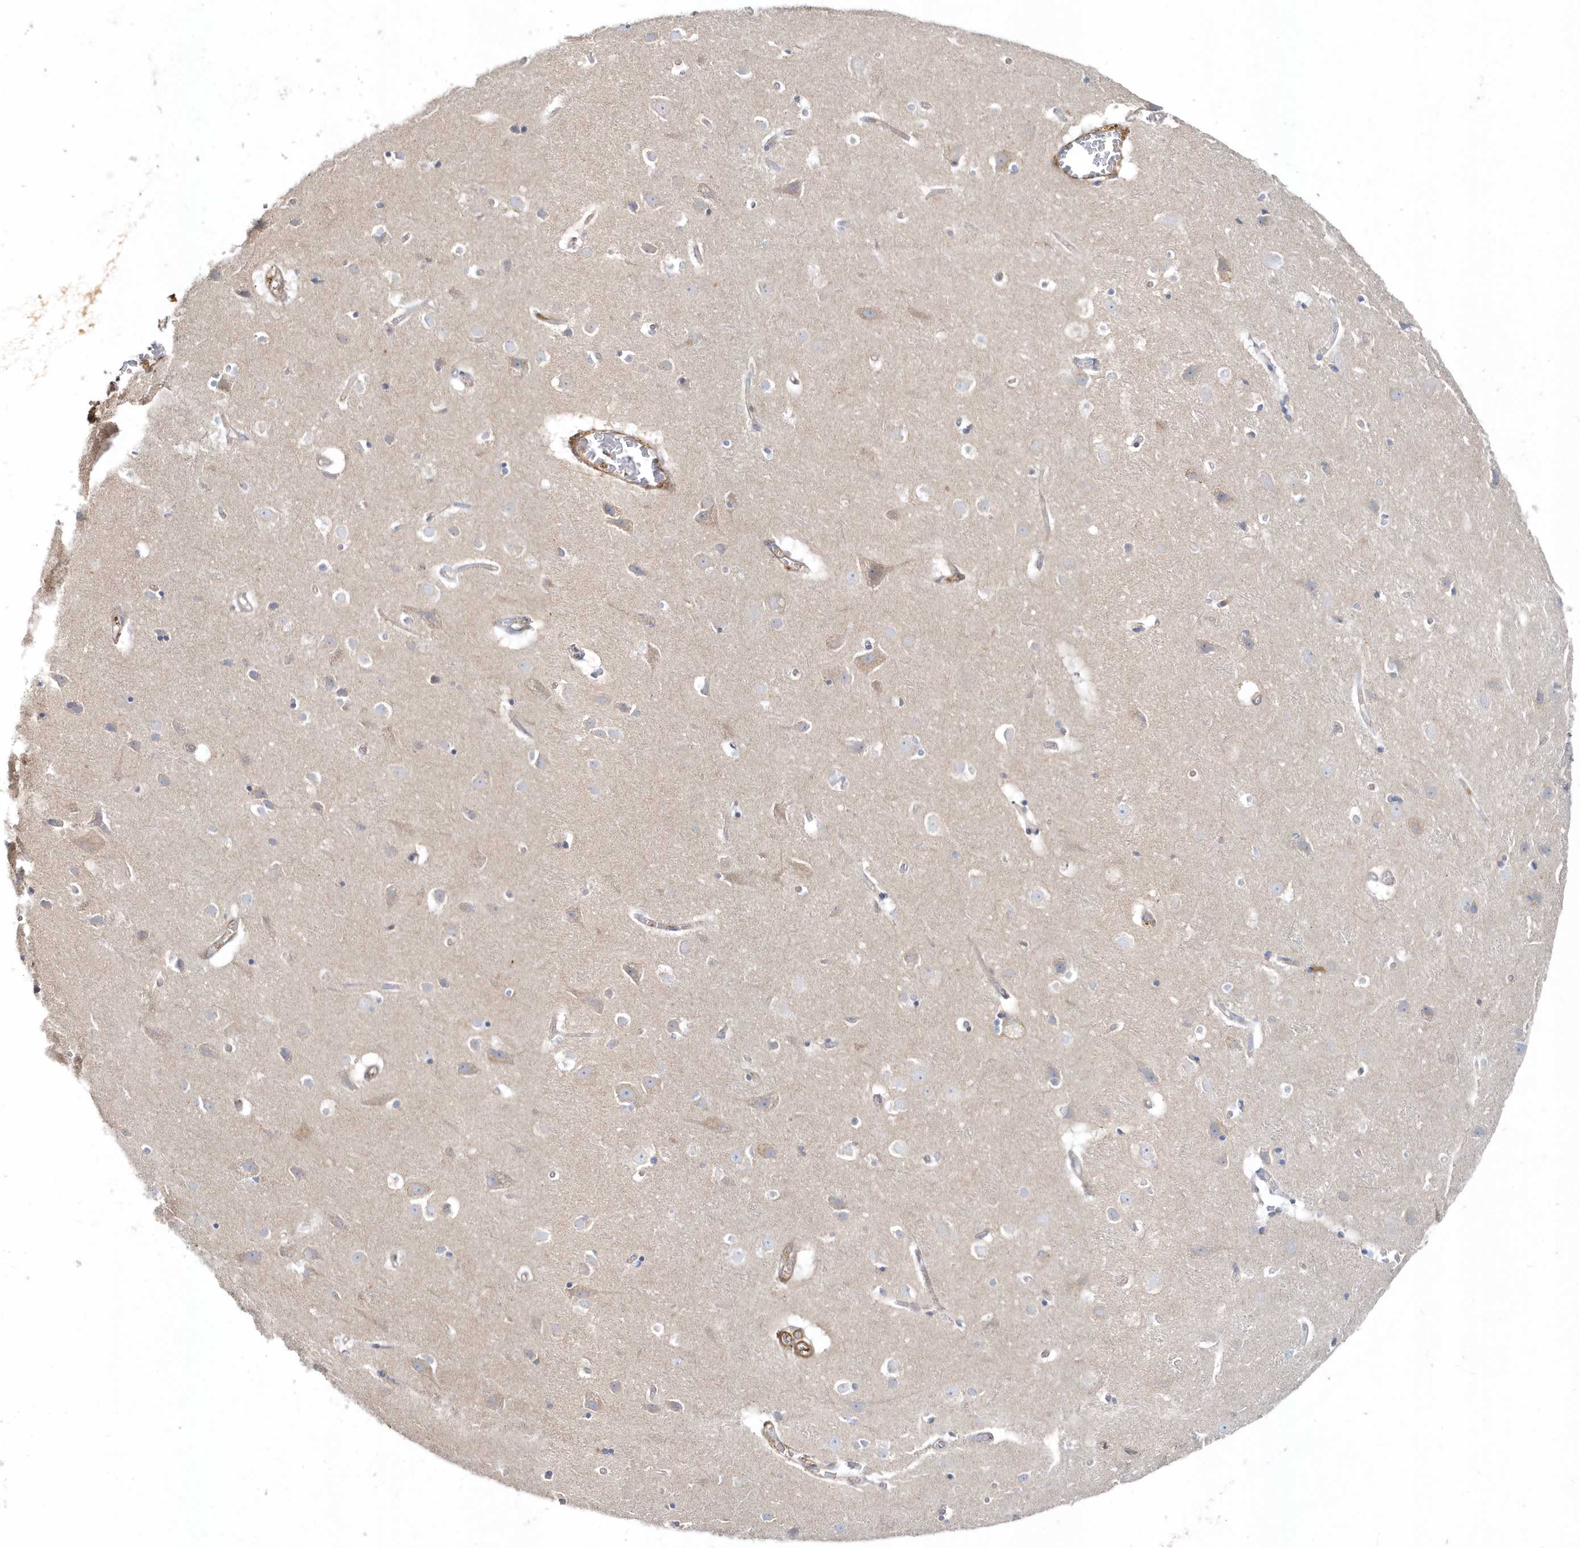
{"staining": {"intensity": "negative", "quantity": "none", "location": "none"}, "tissue": "cerebral cortex", "cell_type": "Endothelial cells", "image_type": "normal", "snomed": [{"axis": "morphology", "description": "Normal tissue, NOS"}, {"axis": "topography", "description": "Cerebral cortex"}], "caption": "A high-resolution micrograph shows immunohistochemistry (IHC) staining of unremarkable cerebral cortex, which demonstrates no significant positivity in endothelial cells.", "gene": "LEXM", "patient": {"sex": "male", "age": 54}}